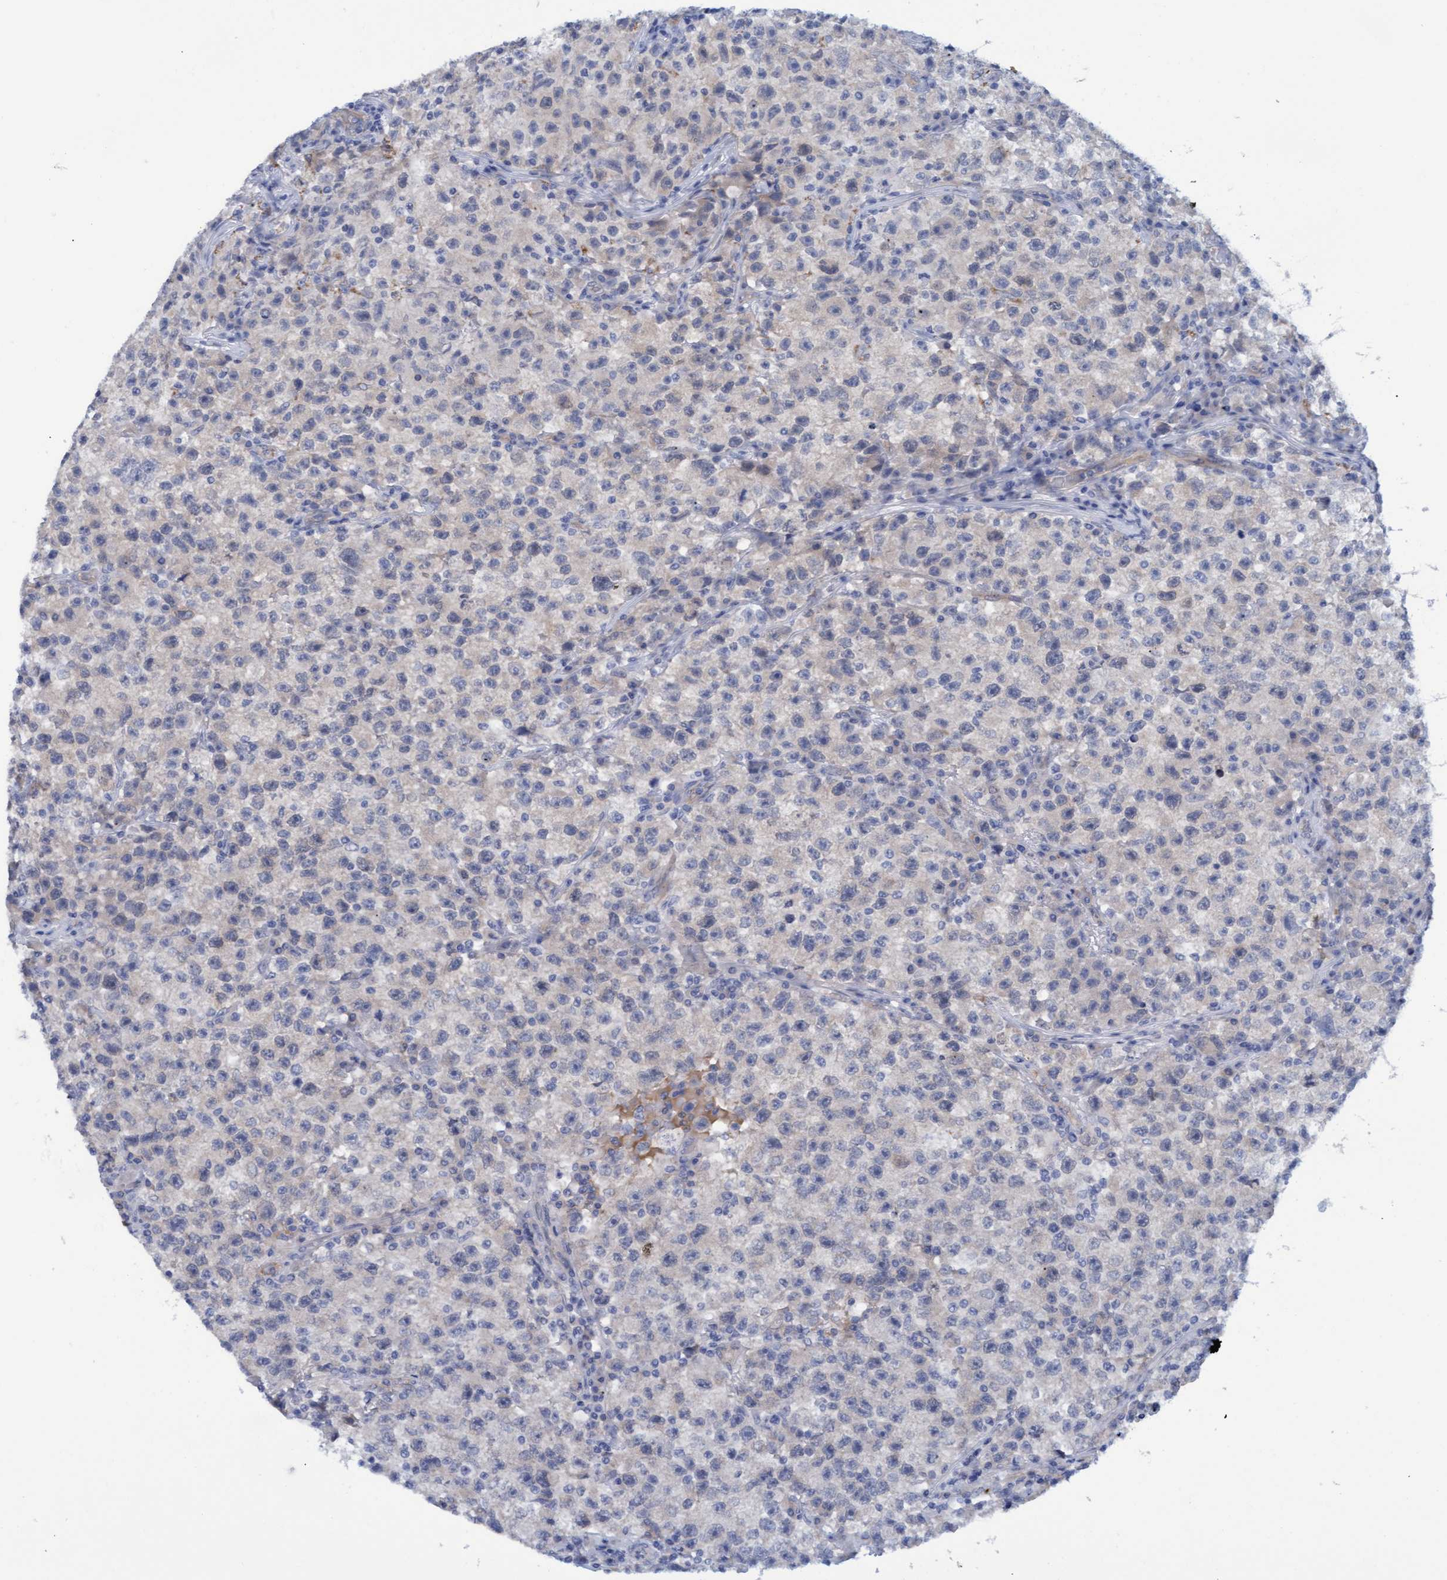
{"staining": {"intensity": "negative", "quantity": "none", "location": "none"}, "tissue": "testis cancer", "cell_type": "Tumor cells", "image_type": "cancer", "snomed": [{"axis": "morphology", "description": "Seminoma, NOS"}, {"axis": "topography", "description": "Testis"}], "caption": "An image of human seminoma (testis) is negative for staining in tumor cells.", "gene": "STXBP1", "patient": {"sex": "male", "age": 22}}